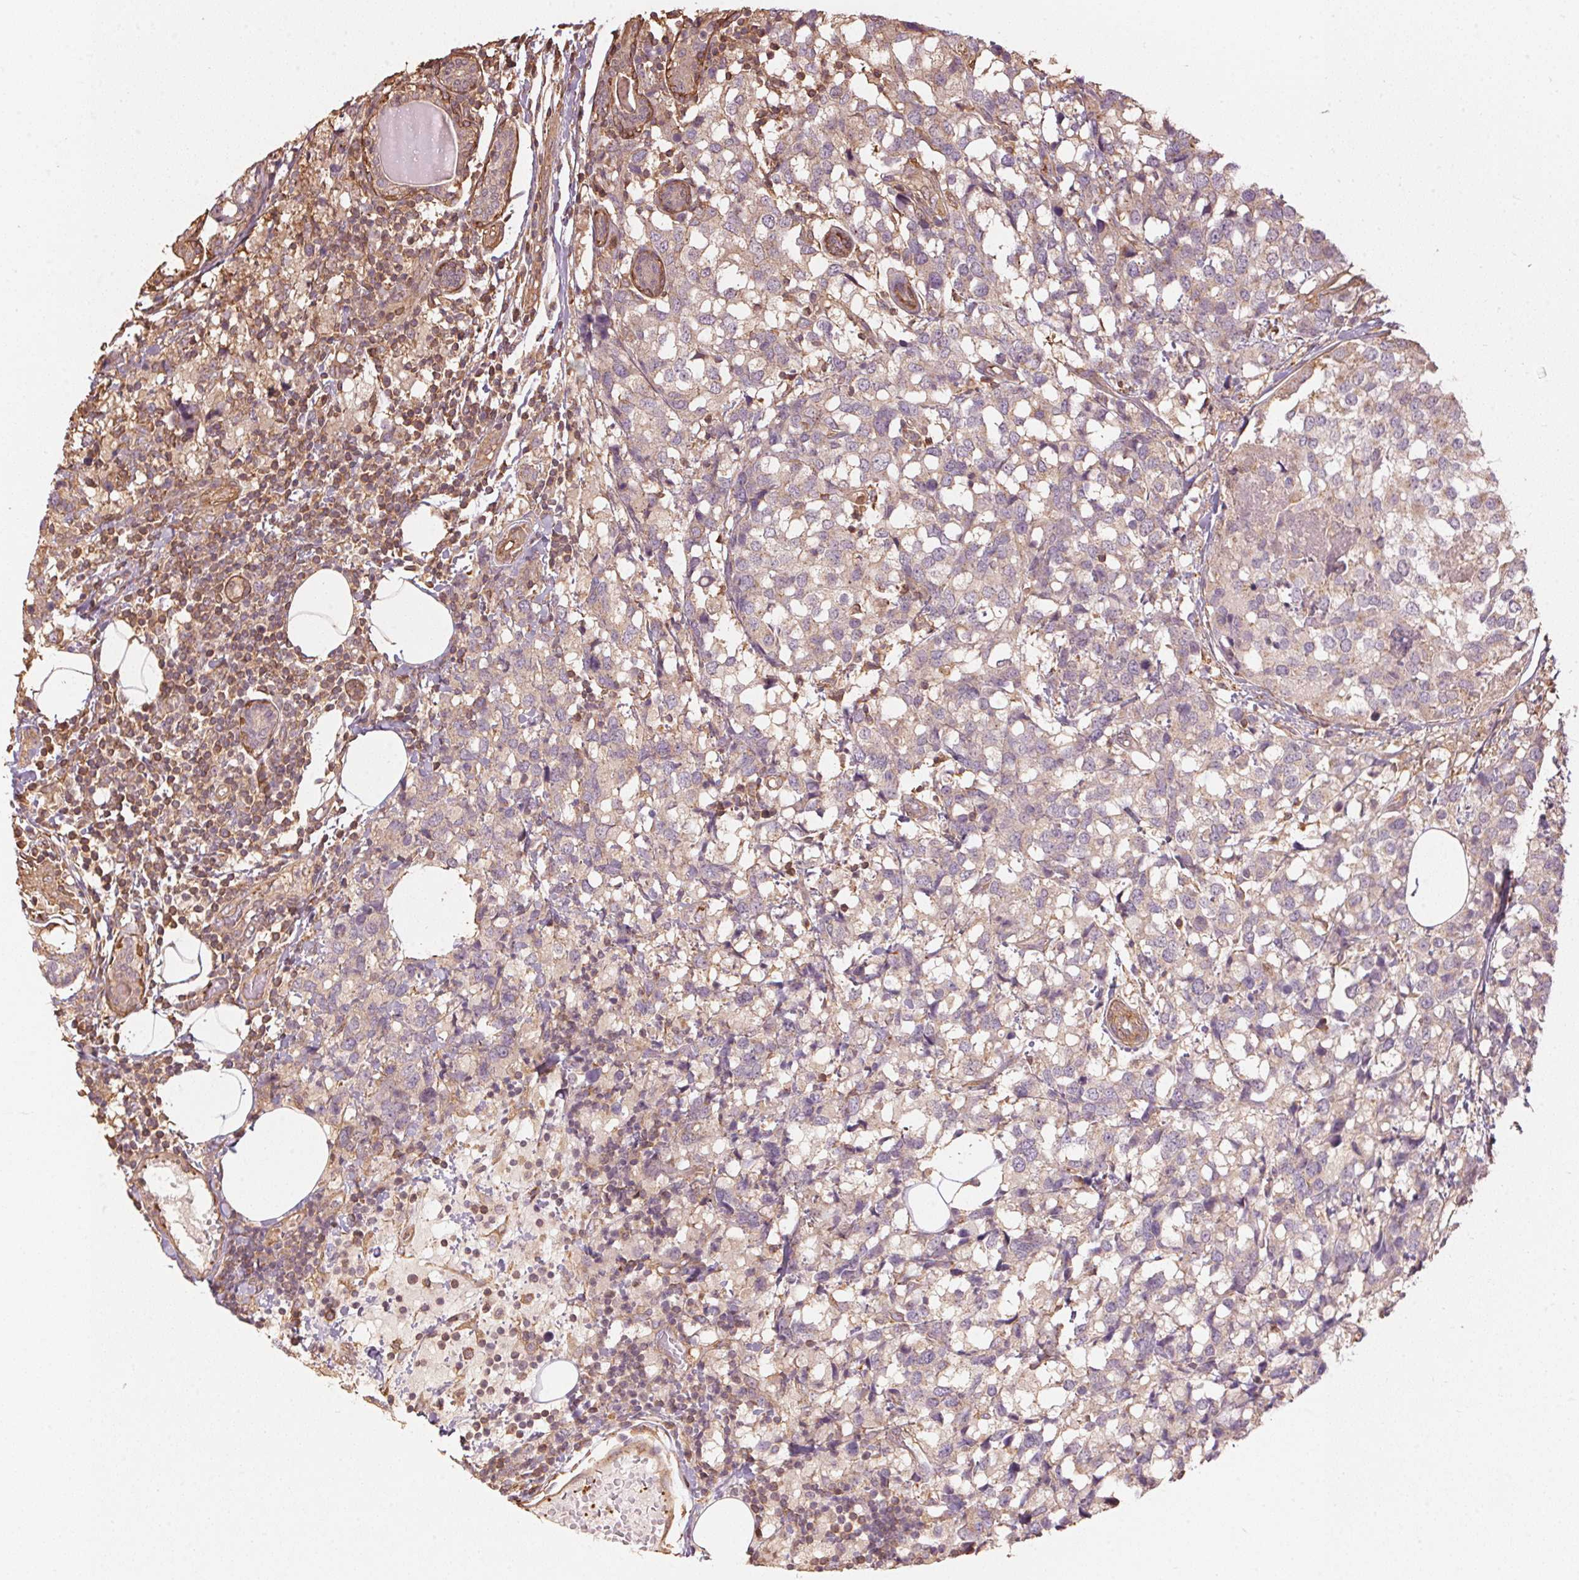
{"staining": {"intensity": "weak", "quantity": "25%-75%", "location": "cytoplasmic/membranous"}, "tissue": "breast cancer", "cell_type": "Tumor cells", "image_type": "cancer", "snomed": [{"axis": "morphology", "description": "Lobular carcinoma"}, {"axis": "topography", "description": "Breast"}], "caption": "Breast cancer (lobular carcinoma) stained for a protein (brown) exhibits weak cytoplasmic/membranous positive expression in approximately 25%-75% of tumor cells.", "gene": "QDPR", "patient": {"sex": "female", "age": 59}}